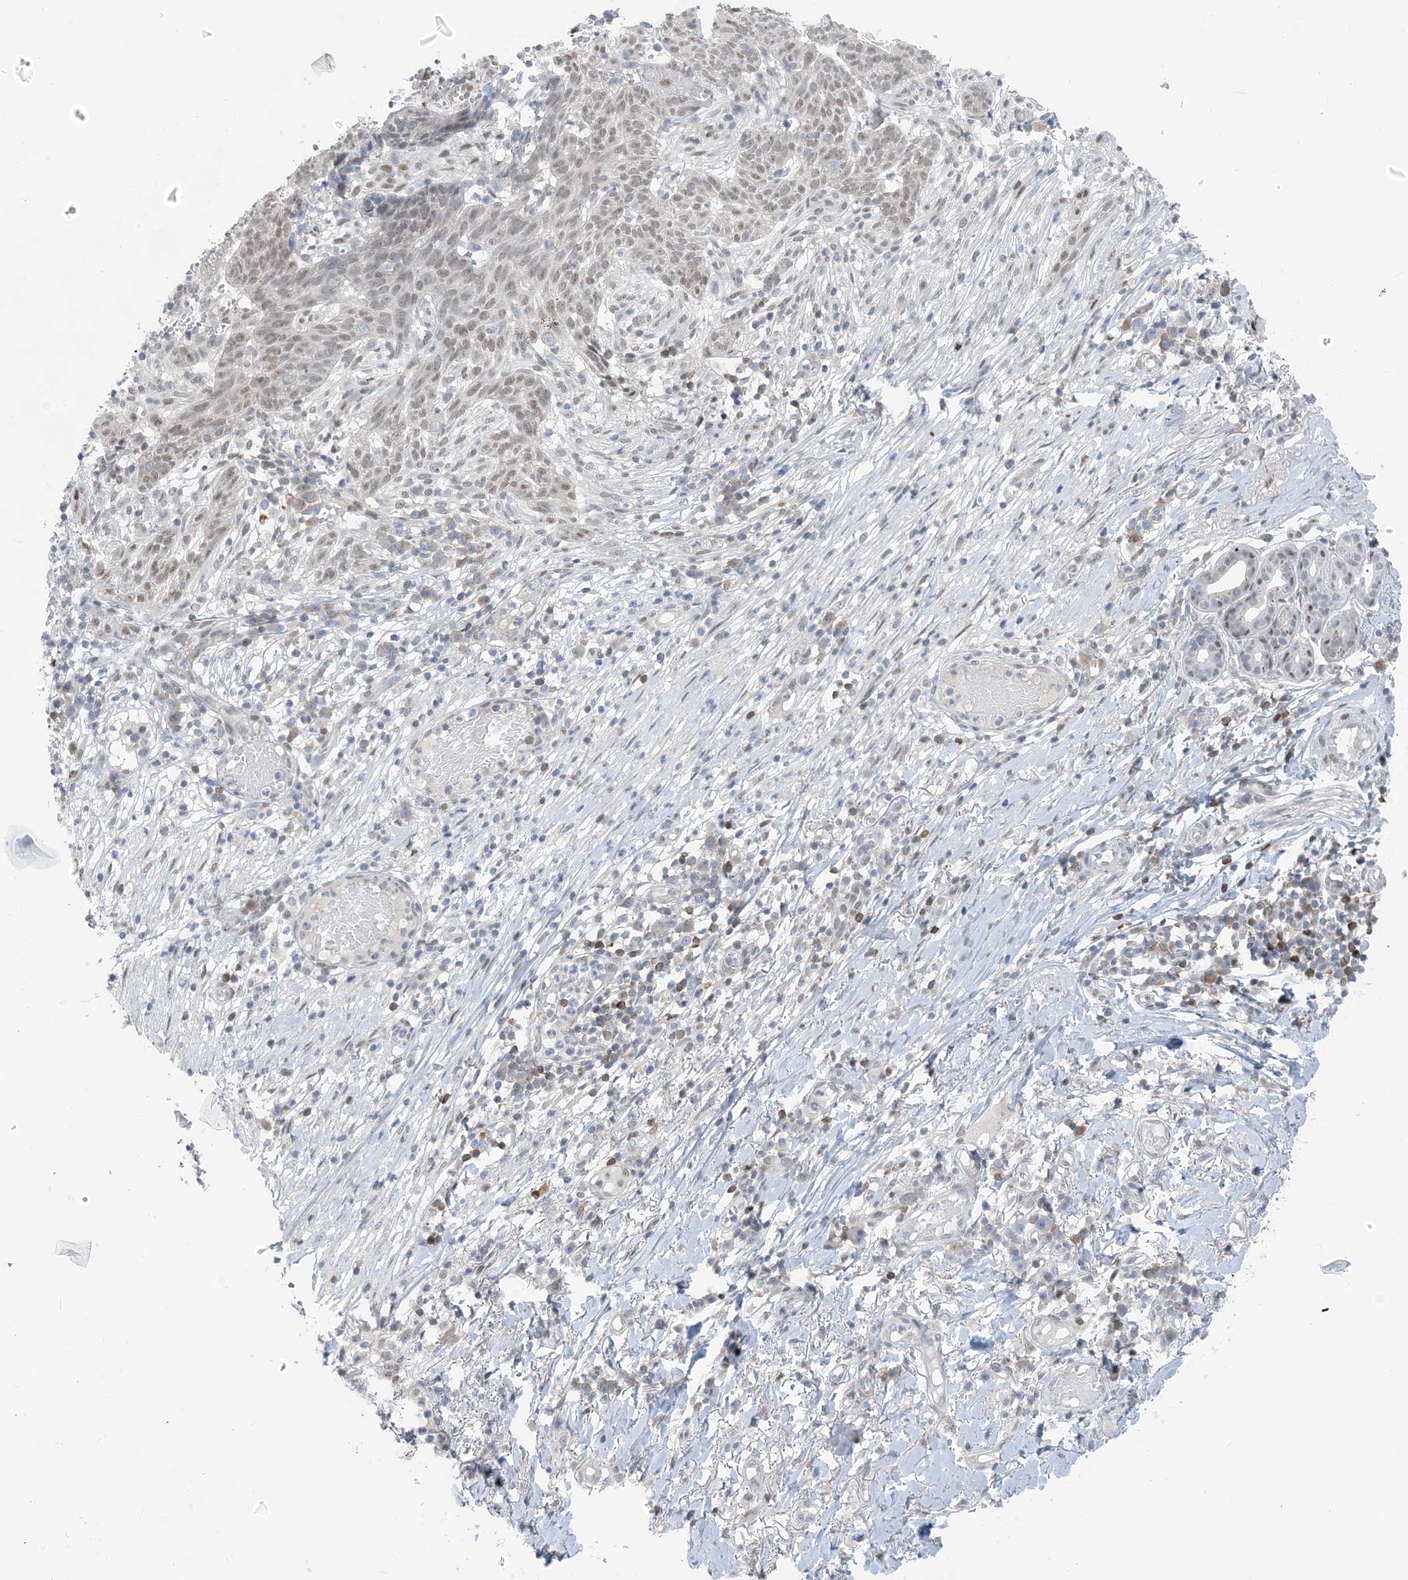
{"staining": {"intensity": "weak", "quantity": "25%-75%", "location": "nuclear"}, "tissue": "skin cancer", "cell_type": "Tumor cells", "image_type": "cancer", "snomed": [{"axis": "morphology", "description": "Normal tissue, NOS"}, {"axis": "morphology", "description": "Basal cell carcinoma"}, {"axis": "topography", "description": "Skin"}], "caption": "Skin basal cell carcinoma stained with DAB (3,3'-diaminobenzidine) immunohistochemistry (IHC) reveals low levels of weak nuclear staining in approximately 25%-75% of tumor cells. Nuclei are stained in blue.", "gene": "ZC3H12A", "patient": {"sex": "male", "age": 64}}